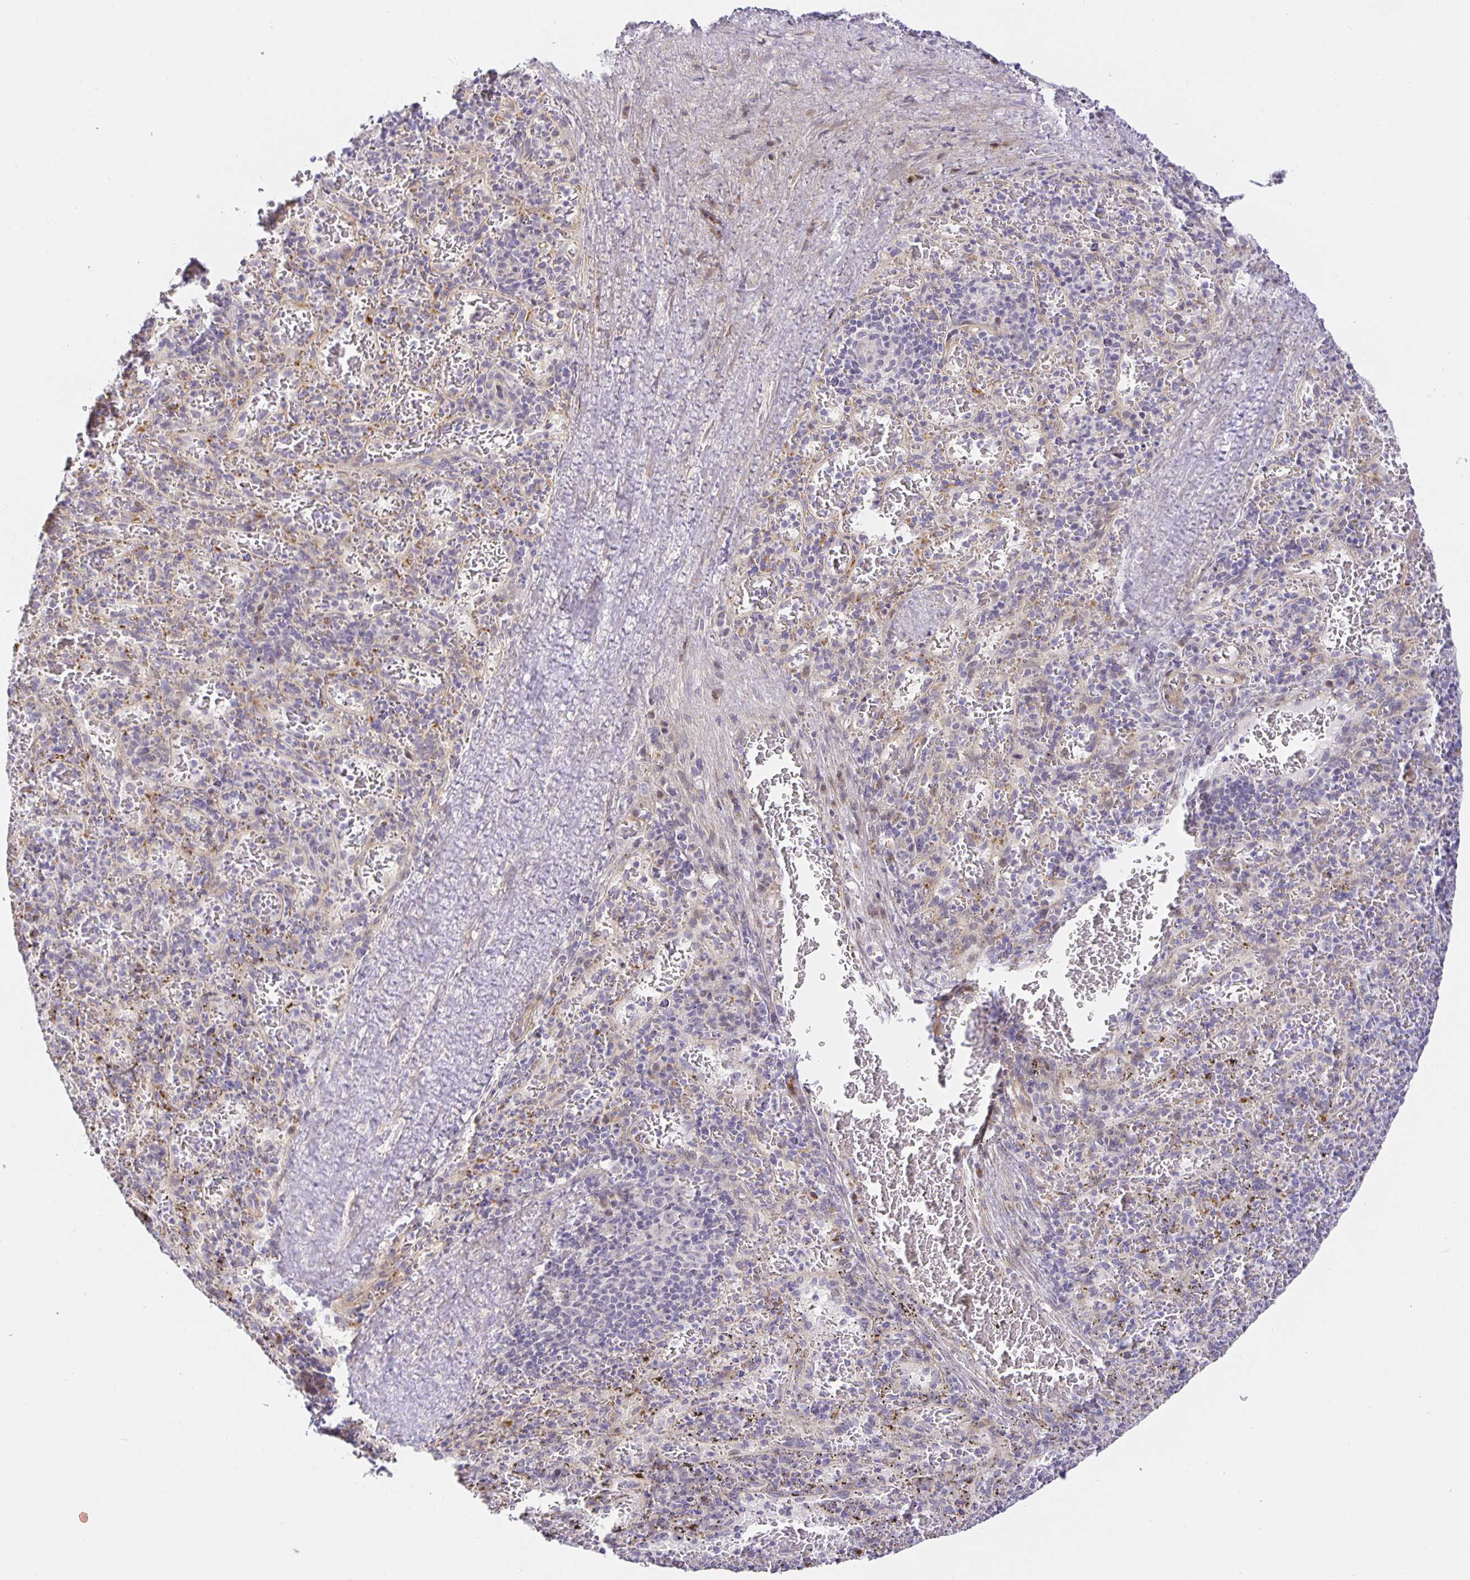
{"staining": {"intensity": "negative", "quantity": "none", "location": "none"}, "tissue": "spleen", "cell_type": "Cells in red pulp", "image_type": "normal", "snomed": [{"axis": "morphology", "description": "Normal tissue, NOS"}, {"axis": "topography", "description": "Spleen"}], "caption": "The image shows no staining of cells in red pulp in benign spleen.", "gene": "TJP3", "patient": {"sex": "male", "age": 57}}